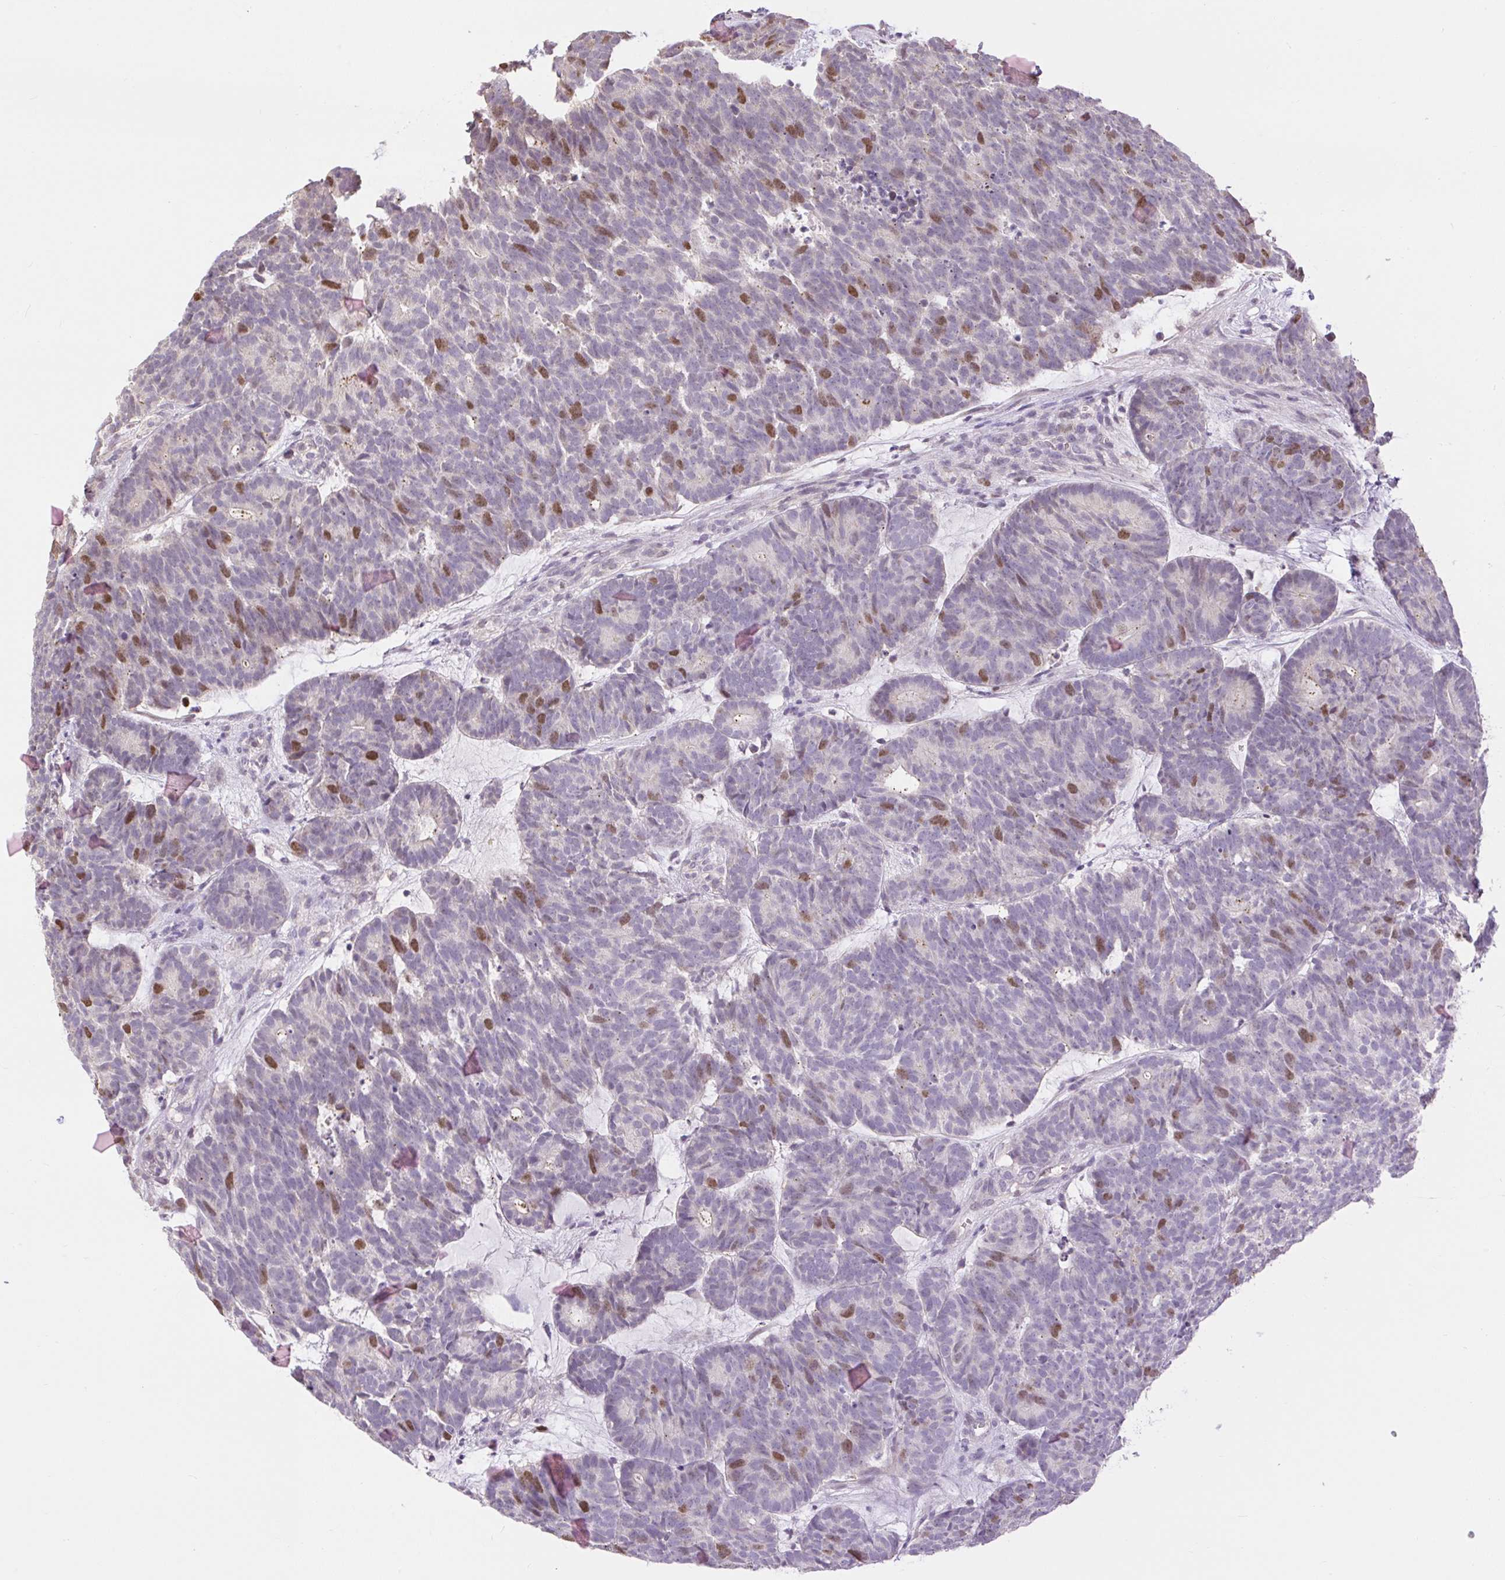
{"staining": {"intensity": "moderate", "quantity": "<25%", "location": "nuclear"}, "tissue": "head and neck cancer", "cell_type": "Tumor cells", "image_type": "cancer", "snomed": [{"axis": "morphology", "description": "Adenocarcinoma, NOS"}, {"axis": "topography", "description": "Head-Neck"}], "caption": "Immunohistochemistry staining of head and neck cancer, which demonstrates low levels of moderate nuclear expression in approximately <25% of tumor cells indicating moderate nuclear protein expression. The staining was performed using DAB (brown) for protein detection and nuclei were counterstained in hematoxylin (blue).", "gene": "RACGAP1", "patient": {"sex": "female", "age": 81}}